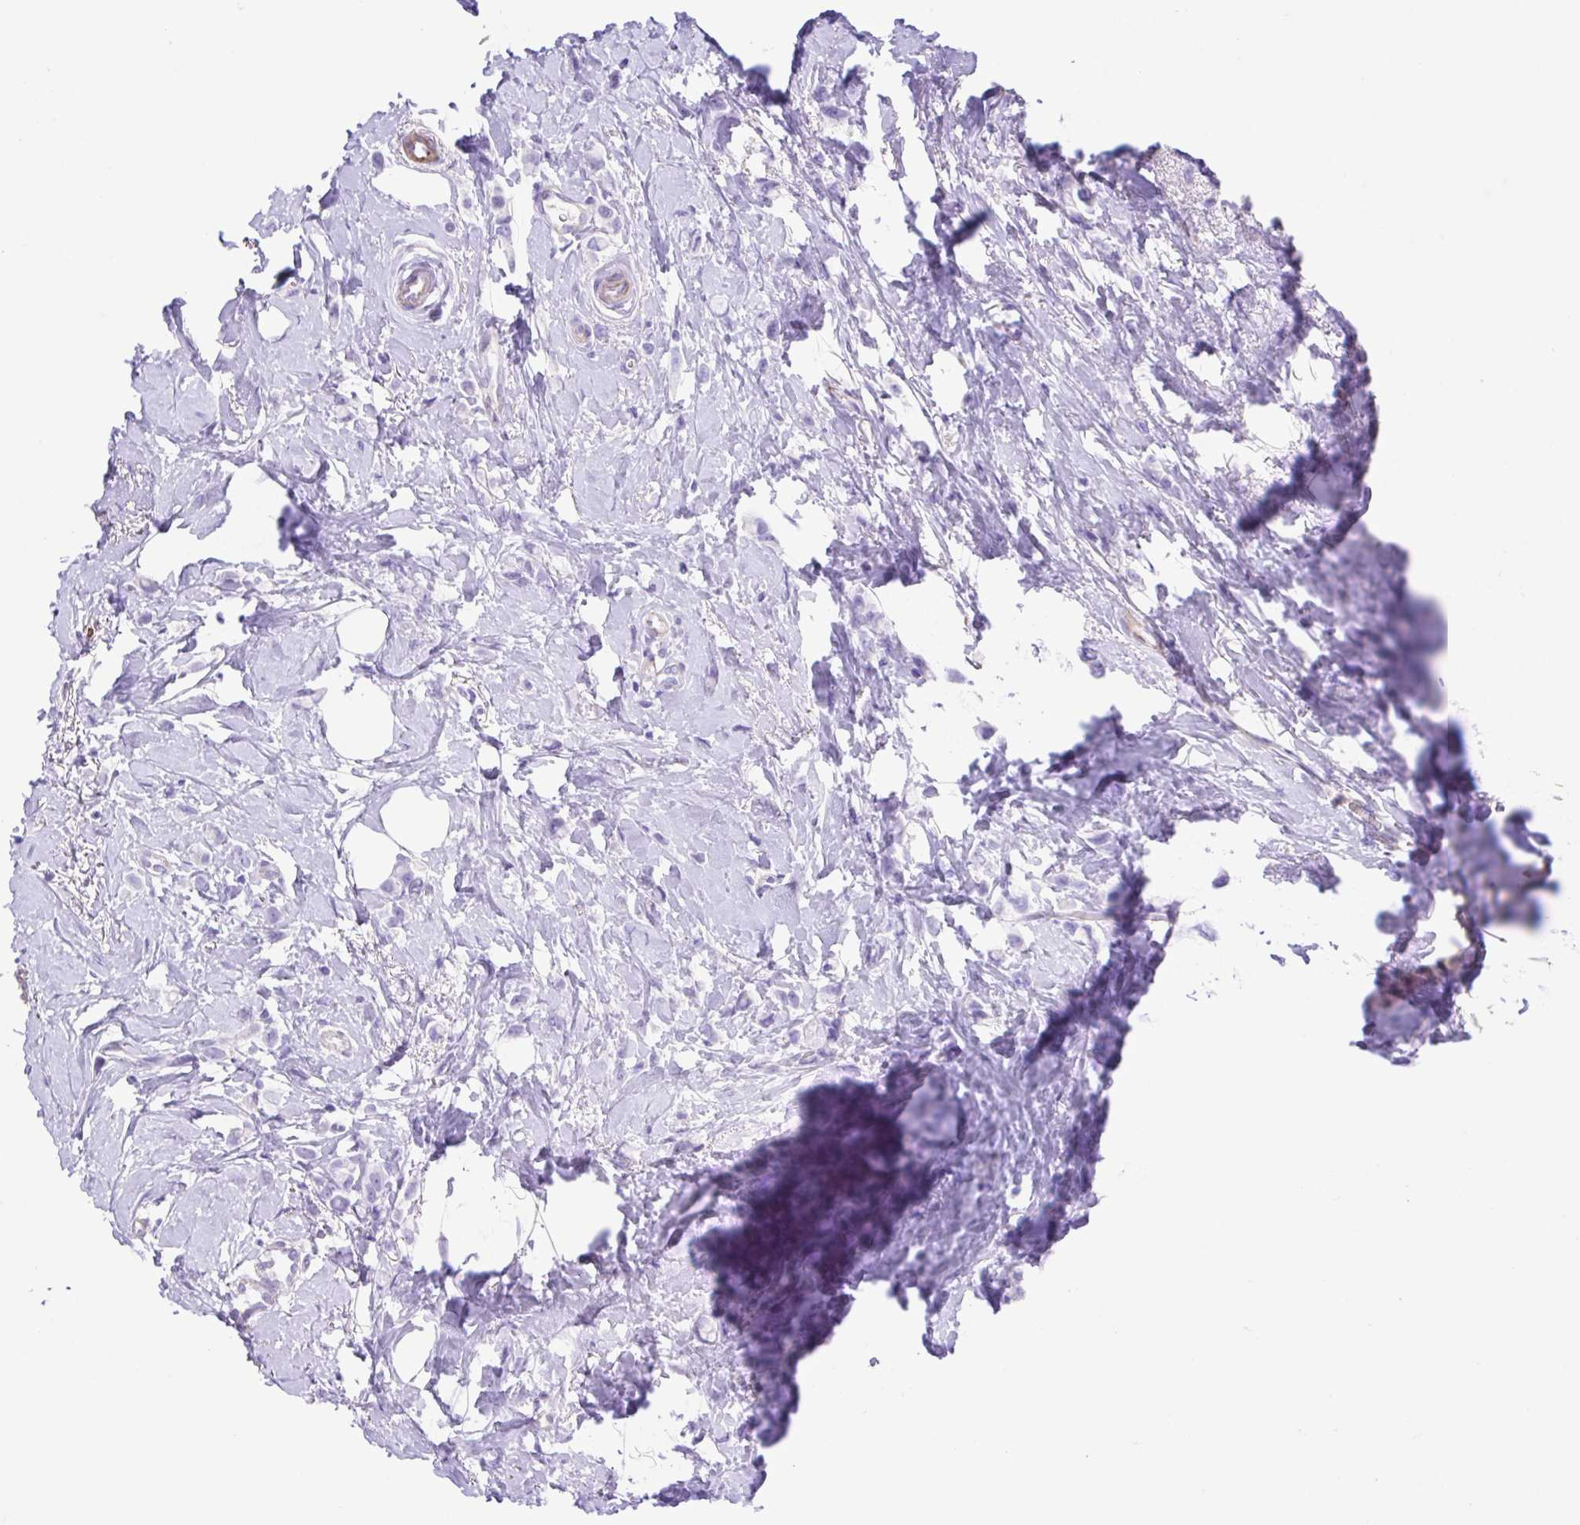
{"staining": {"intensity": "negative", "quantity": "none", "location": "none"}, "tissue": "breast cancer", "cell_type": "Tumor cells", "image_type": "cancer", "snomed": [{"axis": "morphology", "description": "Lobular carcinoma"}, {"axis": "topography", "description": "Breast"}], "caption": "Immunohistochemistry micrograph of neoplastic tissue: lobular carcinoma (breast) stained with DAB shows no significant protein positivity in tumor cells. (Brightfield microscopy of DAB (3,3'-diaminobenzidine) IHC at high magnification).", "gene": "CYP11B1", "patient": {"sex": "female", "age": 66}}